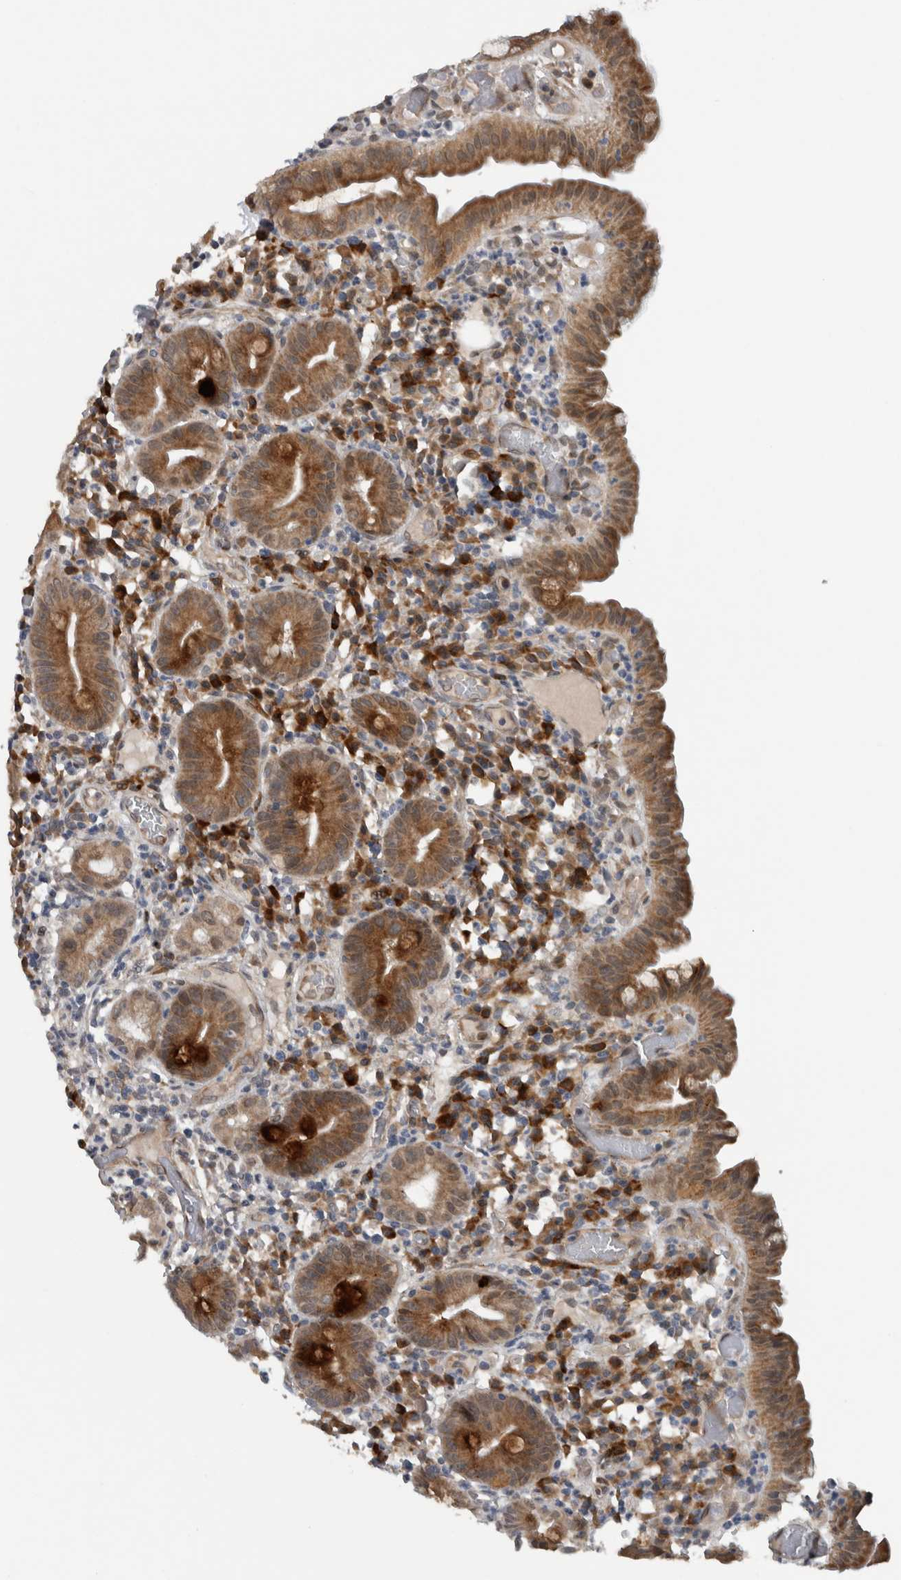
{"staining": {"intensity": "strong", "quantity": ">75%", "location": "cytoplasmic/membranous"}, "tissue": "duodenum", "cell_type": "Glandular cells", "image_type": "normal", "snomed": [{"axis": "morphology", "description": "Normal tissue, NOS"}, {"axis": "topography", "description": "Duodenum"}], "caption": "IHC staining of normal duodenum, which exhibits high levels of strong cytoplasmic/membranous staining in about >75% of glandular cells indicating strong cytoplasmic/membranous protein staining. The staining was performed using DAB (brown) for protein detection and nuclei were counterstained in hematoxylin (blue).", "gene": "GBA2", "patient": {"sex": "male", "age": 50}}